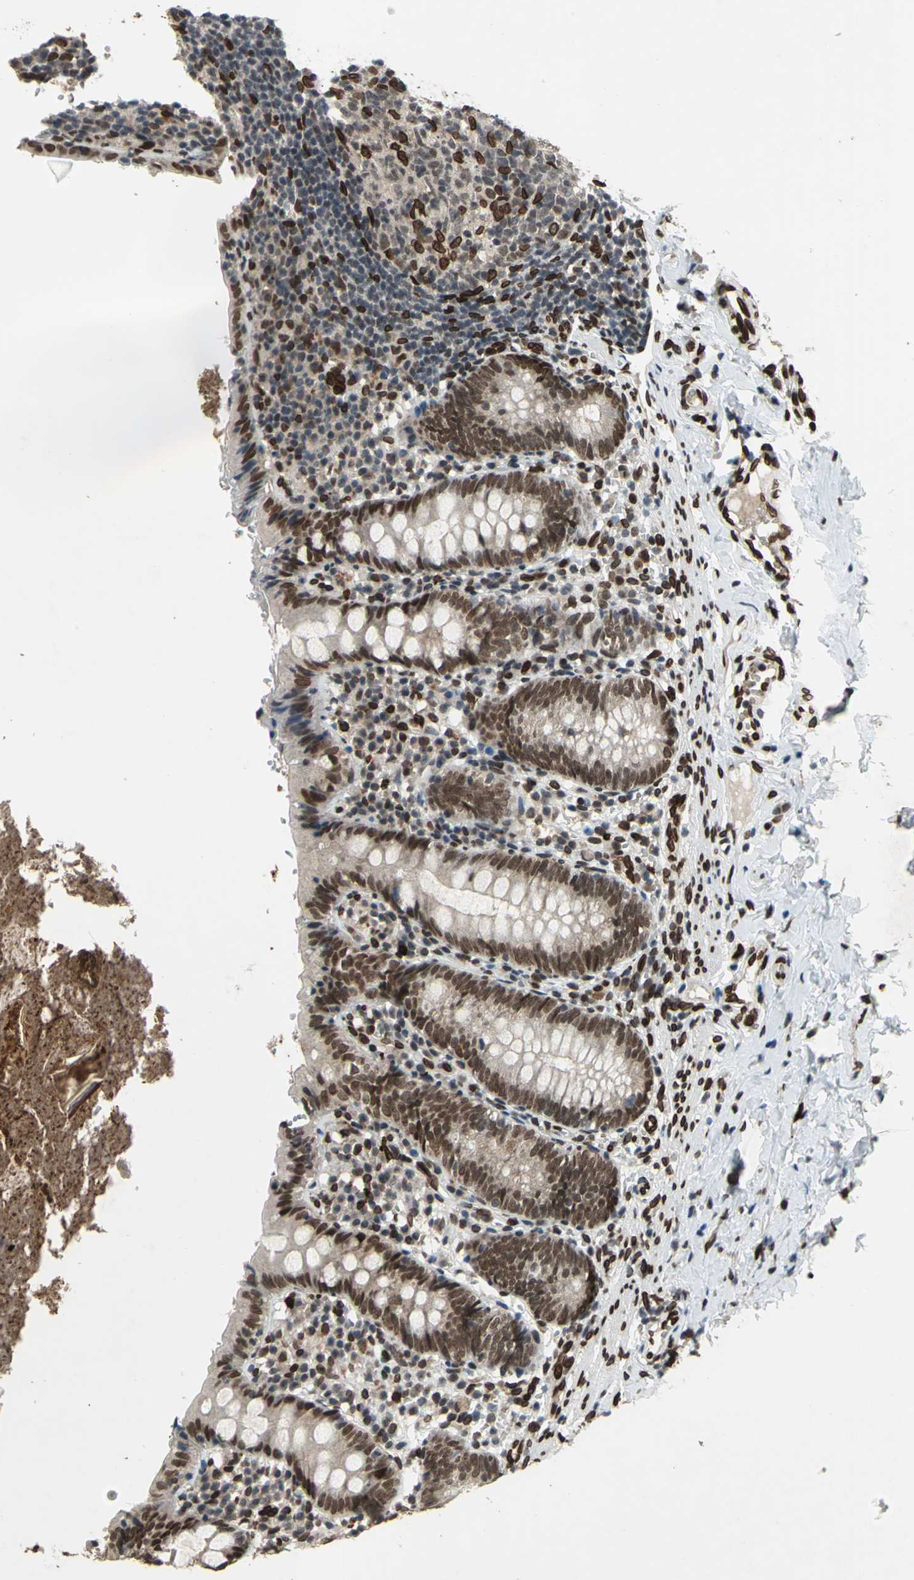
{"staining": {"intensity": "strong", "quantity": ">75%", "location": "nuclear"}, "tissue": "appendix", "cell_type": "Glandular cells", "image_type": "normal", "snomed": [{"axis": "morphology", "description": "Normal tissue, NOS"}, {"axis": "topography", "description": "Appendix"}], "caption": "Appendix stained with IHC displays strong nuclear staining in approximately >75% of glandular cells. Nuclei are stained in blue.", "gene": "ISY1", "patient": {"sex": "female", "age": 10}}